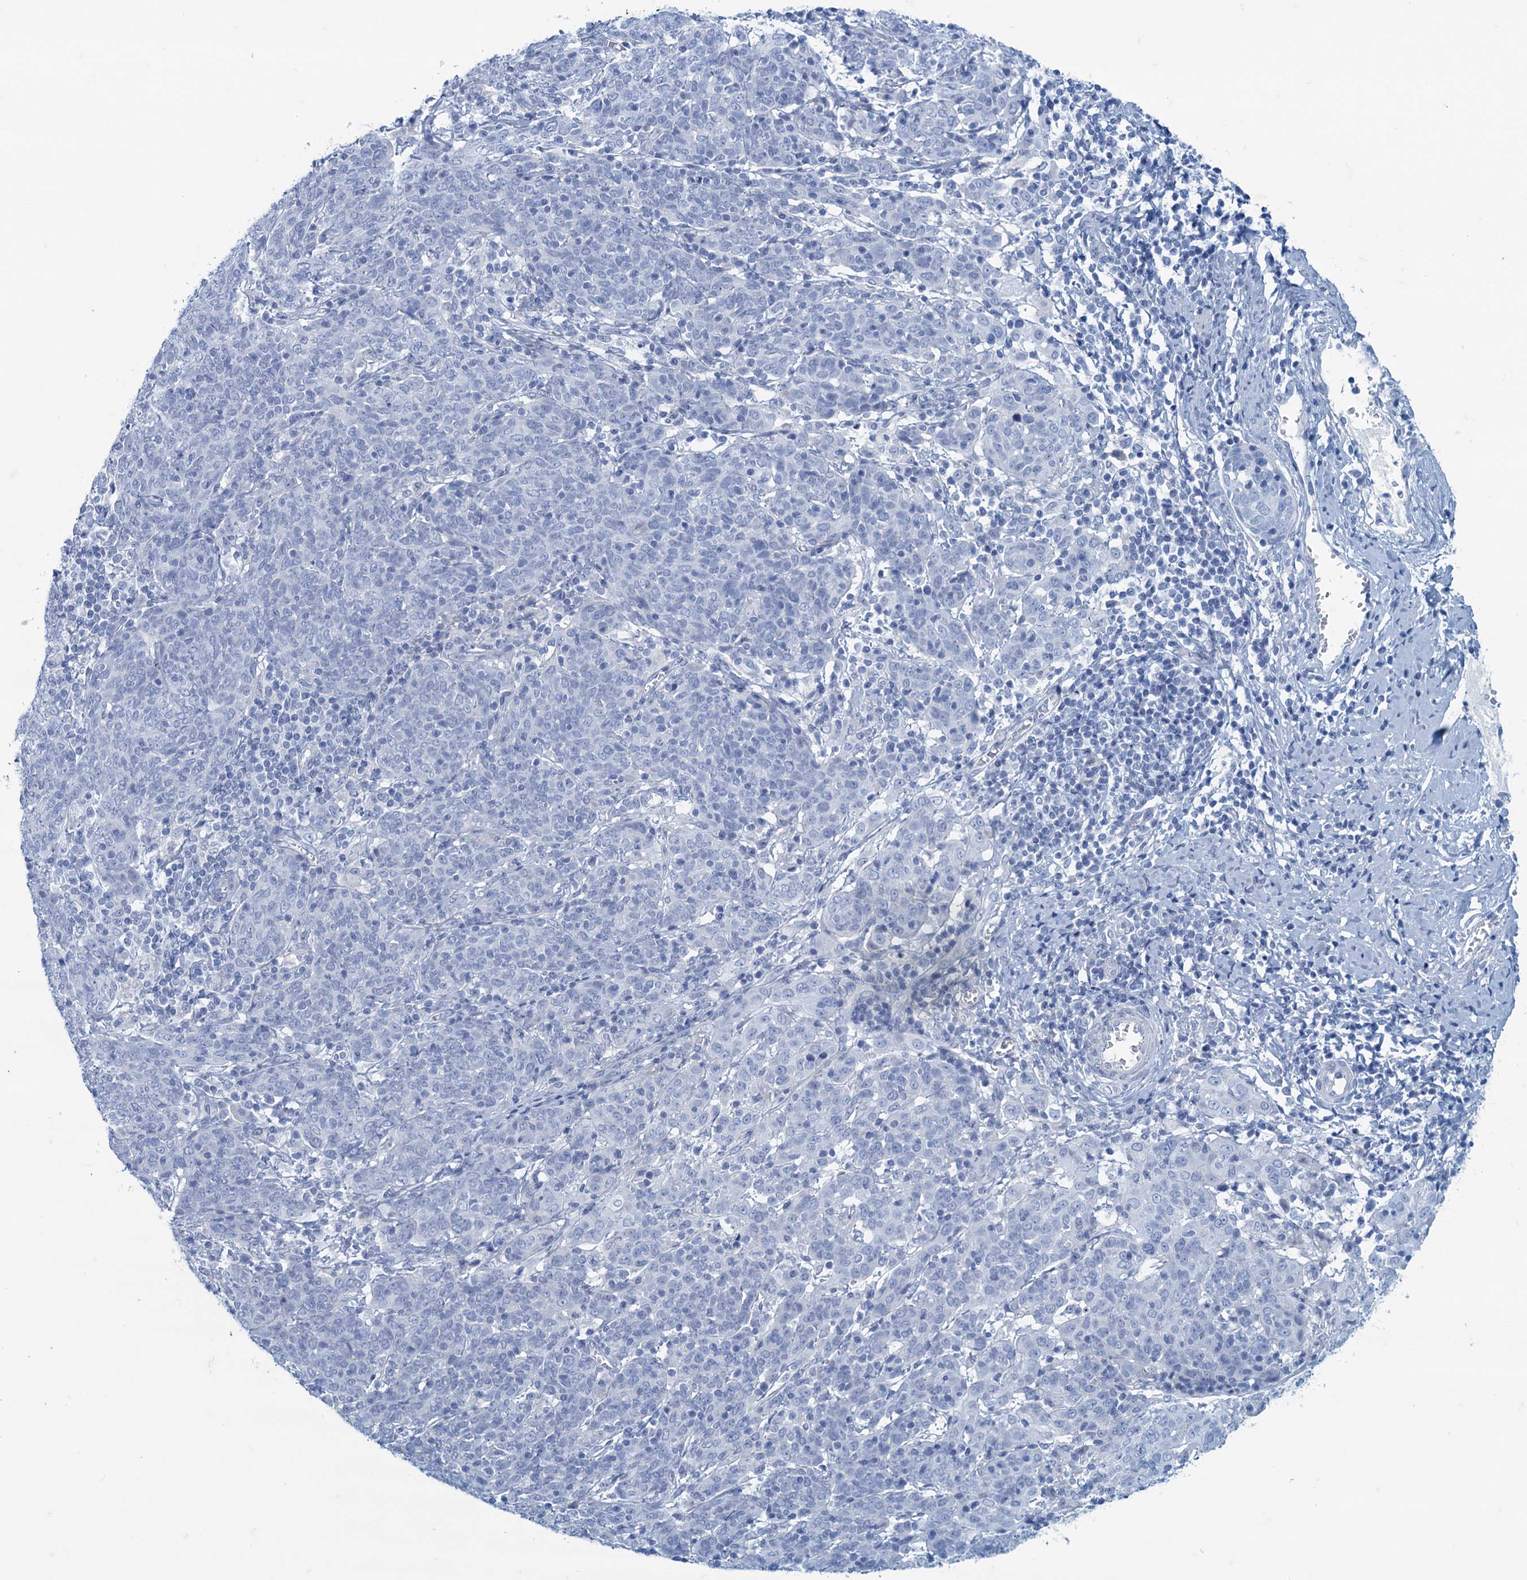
{"staining": {"intensity": "negative", "quantity": "none", "location": "none"}, "tissue": "cervical cancer", "cell_type": "Tumor cells", "image_type": "cancer", "snomed": [{"axis": "morphology", "description": "Squamous cell carcinoma, NOS"}, {"axis": "topography", "description": "Cervix"}], "caption": "An immunohistochemistry photomicrograph of cervical squamous cell carcinoma is shown. There is no staining in tumor cells of cervical squamous cell carcinoma.", "gene": "MAP1LC3A", "patient": {"sex": "female", "age": 67}}